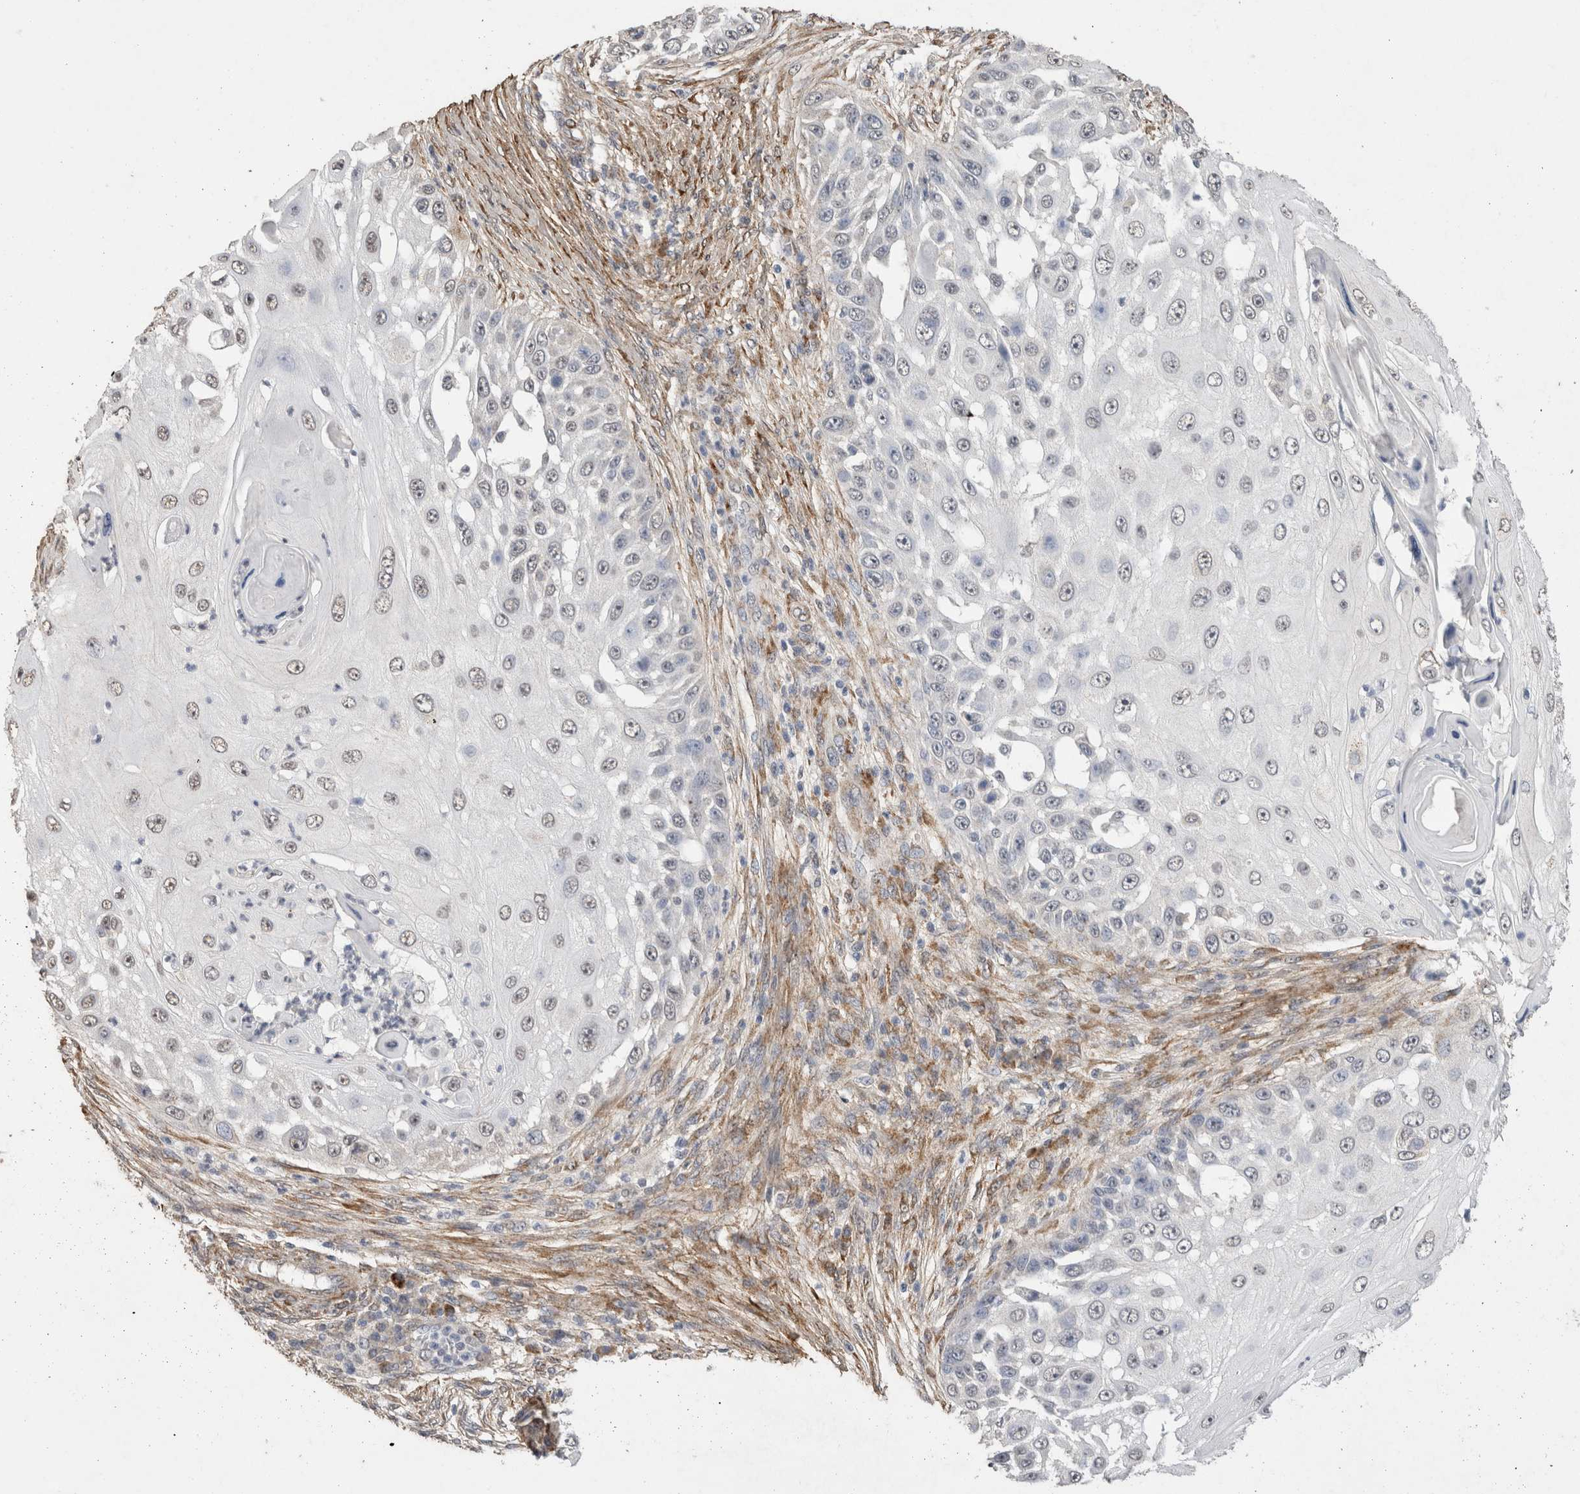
{"staining": {"intensity": "negative", "quantity": "none", "location": "none"}, "tissue": "skin cancer", "cell_type": "Tumor cells", "image_type": "cancer", "snomed": [{"axis": "morphology", "description": "Squamous cell carcinoma, NOS"}, {"axis": "topography", "description": "Skin"}], "caption": "The micrograph reveals no staining of tumor cells in squamous cell carcinoma (skin).", "gene": "C1QTNF5", "patient": {"sex": "female", "age": 44}}